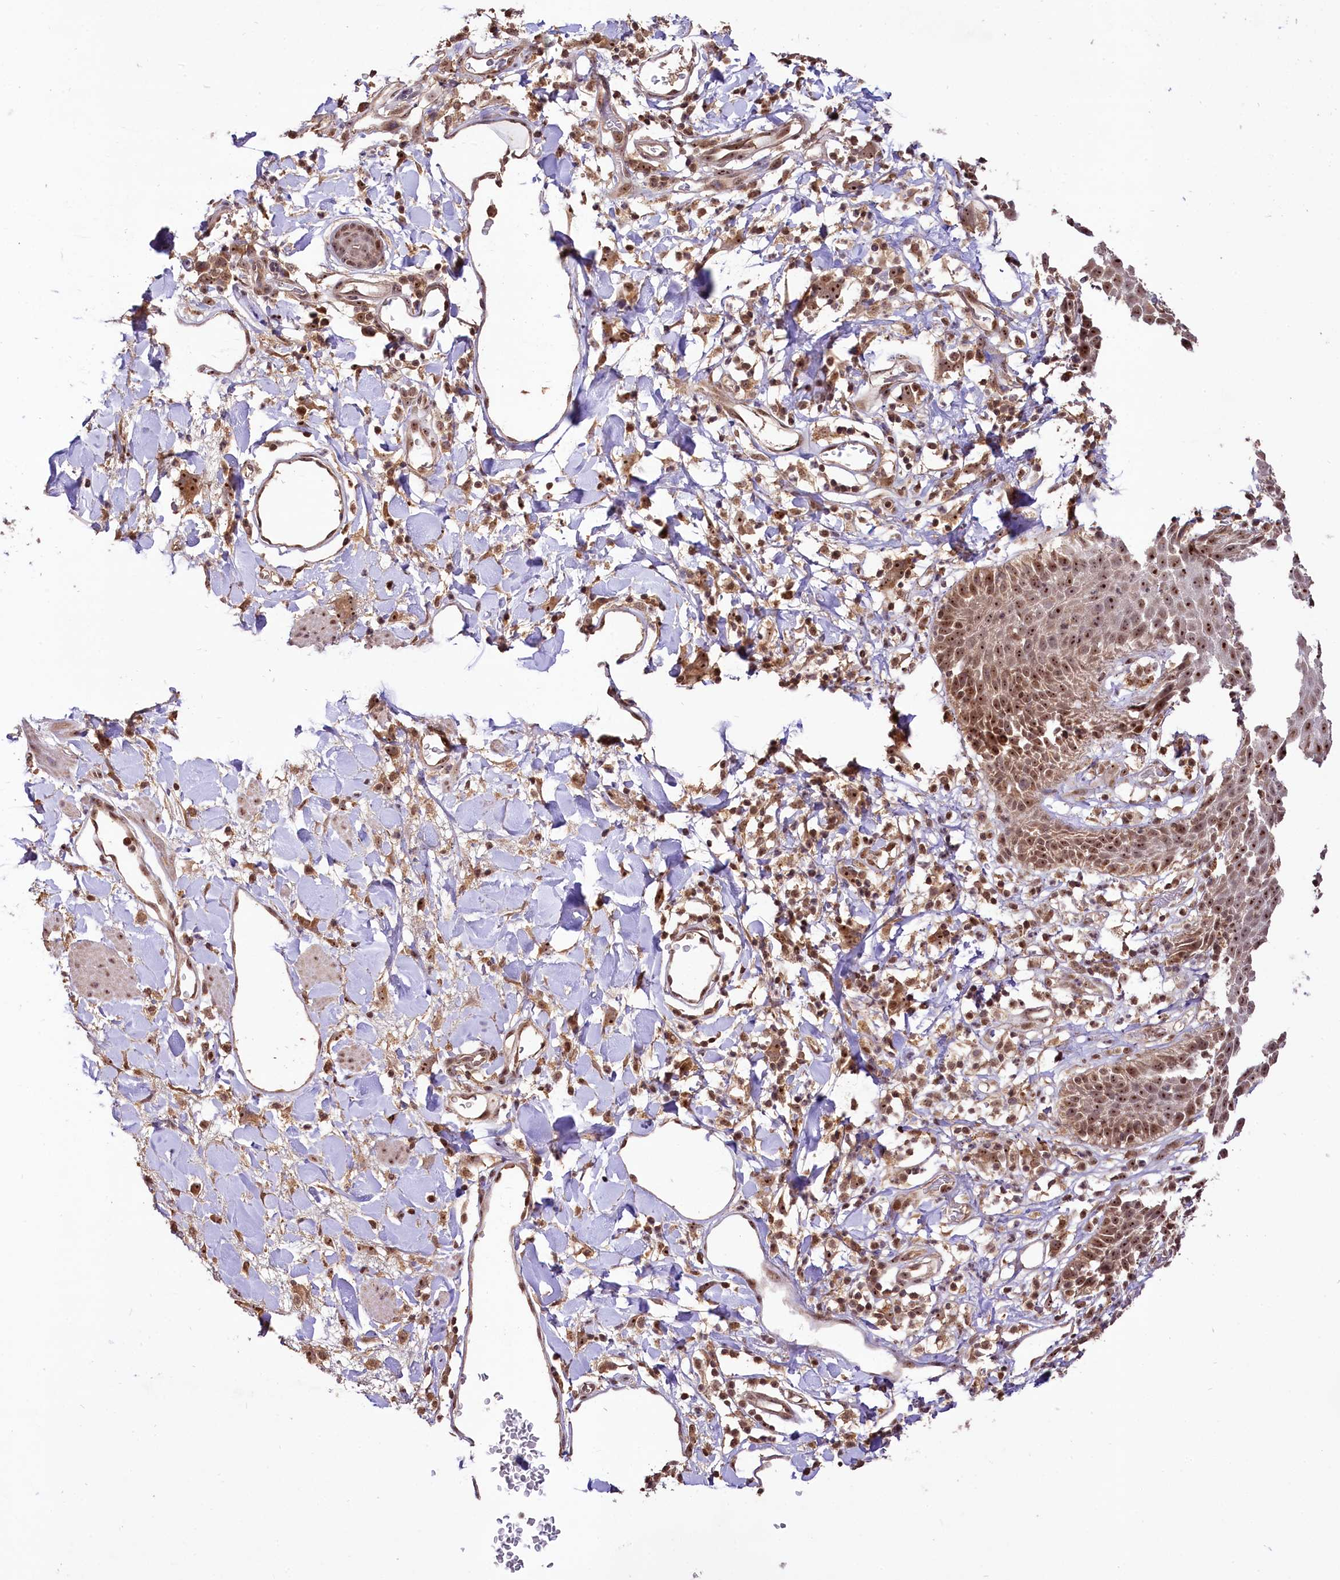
{"staining": {"intensity": "moderate", "quantity": ">75%", "location": "nuclear"}, "tissue": "skin", "cell_type": "Epidermal cells", "image_type": "normal", "snomed": [{"axis": "morphology", "description": "Normal tissue, NOS"}, {"axis": "topography", "description": "Vulva"}], "caption": "Unremarkable skin reveals moderate nuclear staining in approximately >75% of epidermal cells Nuclei are stained in blue..", "gene": "RRP8", "patient": {"sex": "female", "age": 68}}